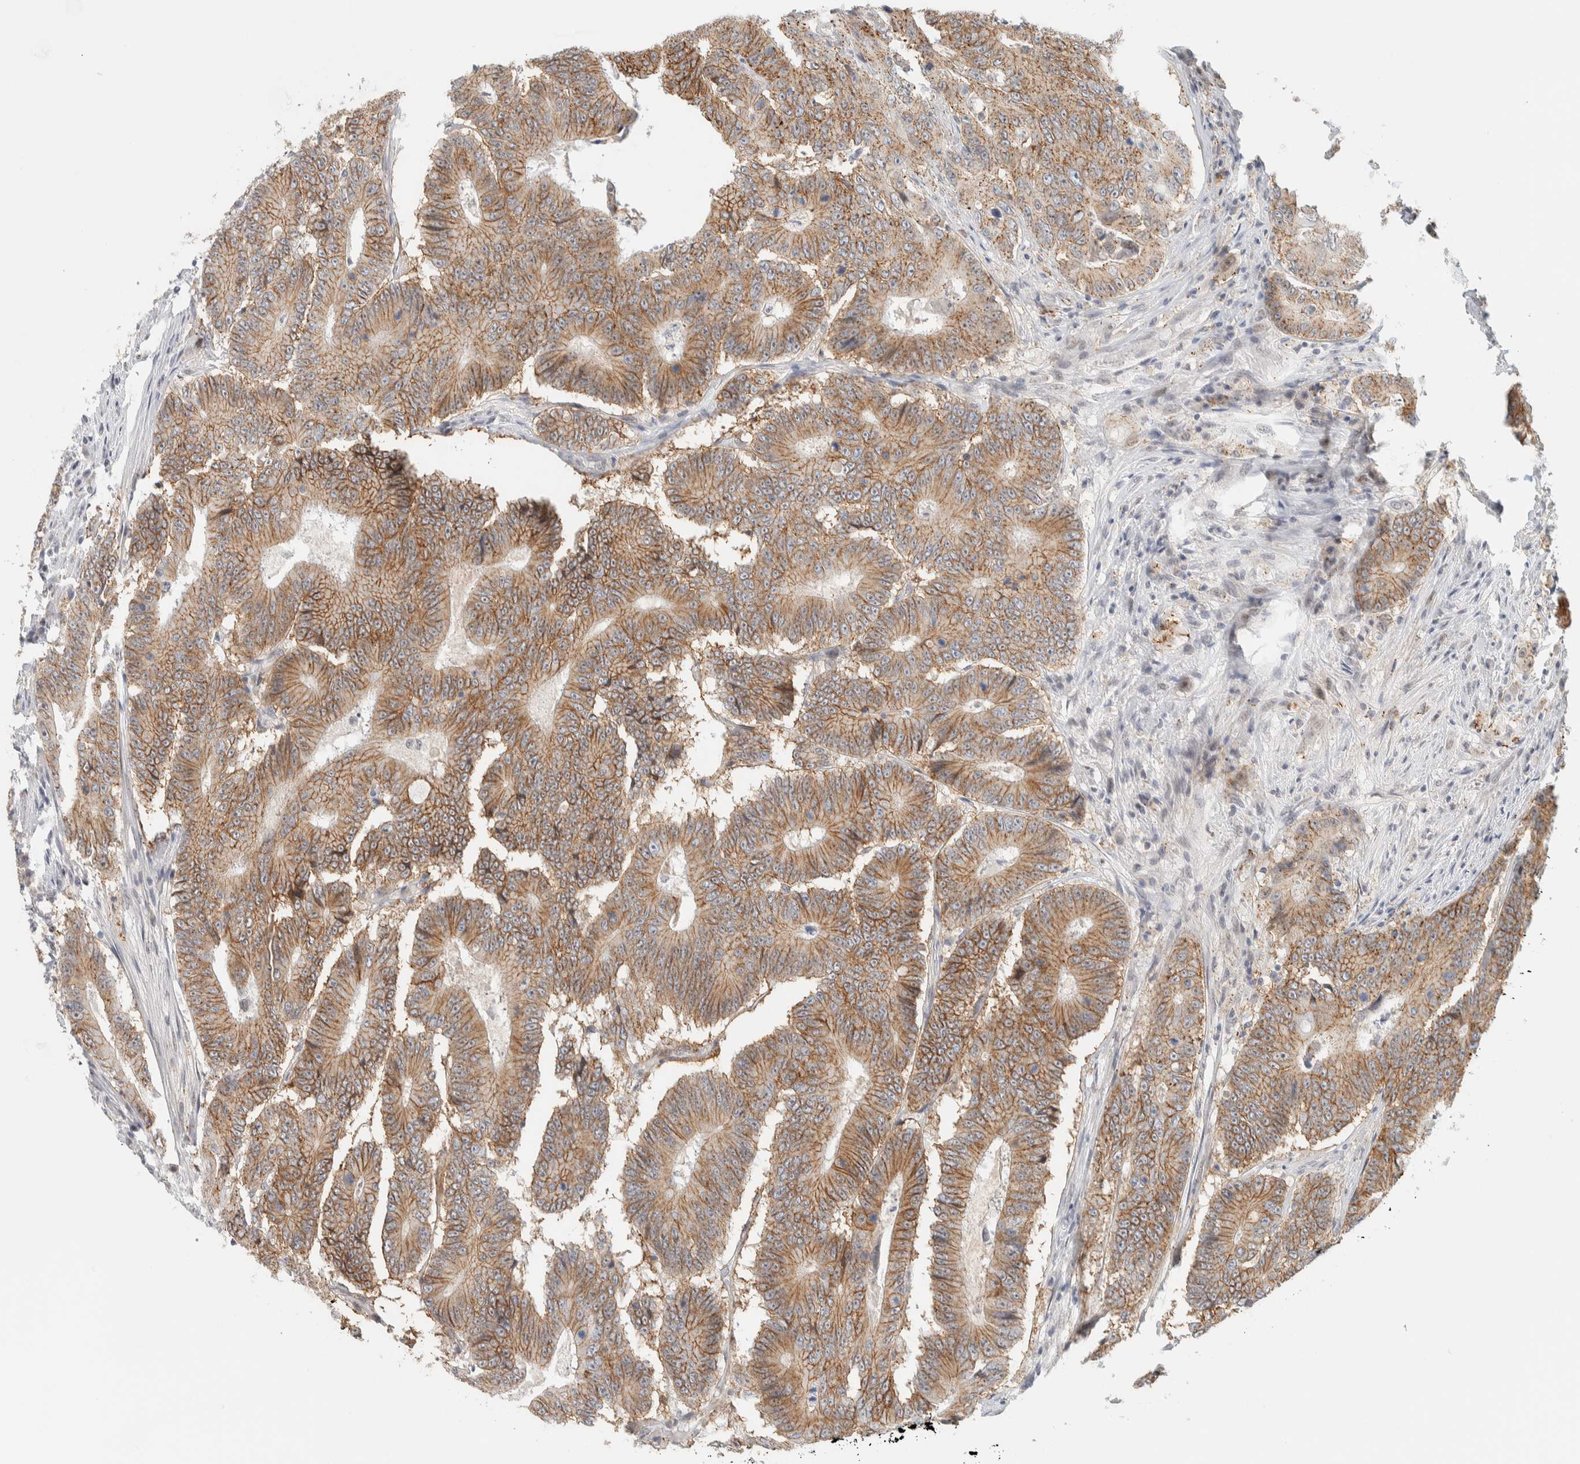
{"staining": {"intensity": "moderate", "quantity": ">75%", "location": "cytoplasmic/membranous"}, "tissue": "colorectal cancer", "cell_type": "Tumor cells", "image_type": "cancer", "snomed": [{"axis": "morphology", "description": "Adenocarcinoma, NOS"}, {"axis": "topography", "description": "Colon"}], "caption": "About >75% of tumor cells in human colorectal adenocarcinoma display moderate cytoplasmic/membranous protein expression as visualized by brown immunohistochemical staining.", "gene": "CDH17", "patient": {"sex": "male", "age": 83}}